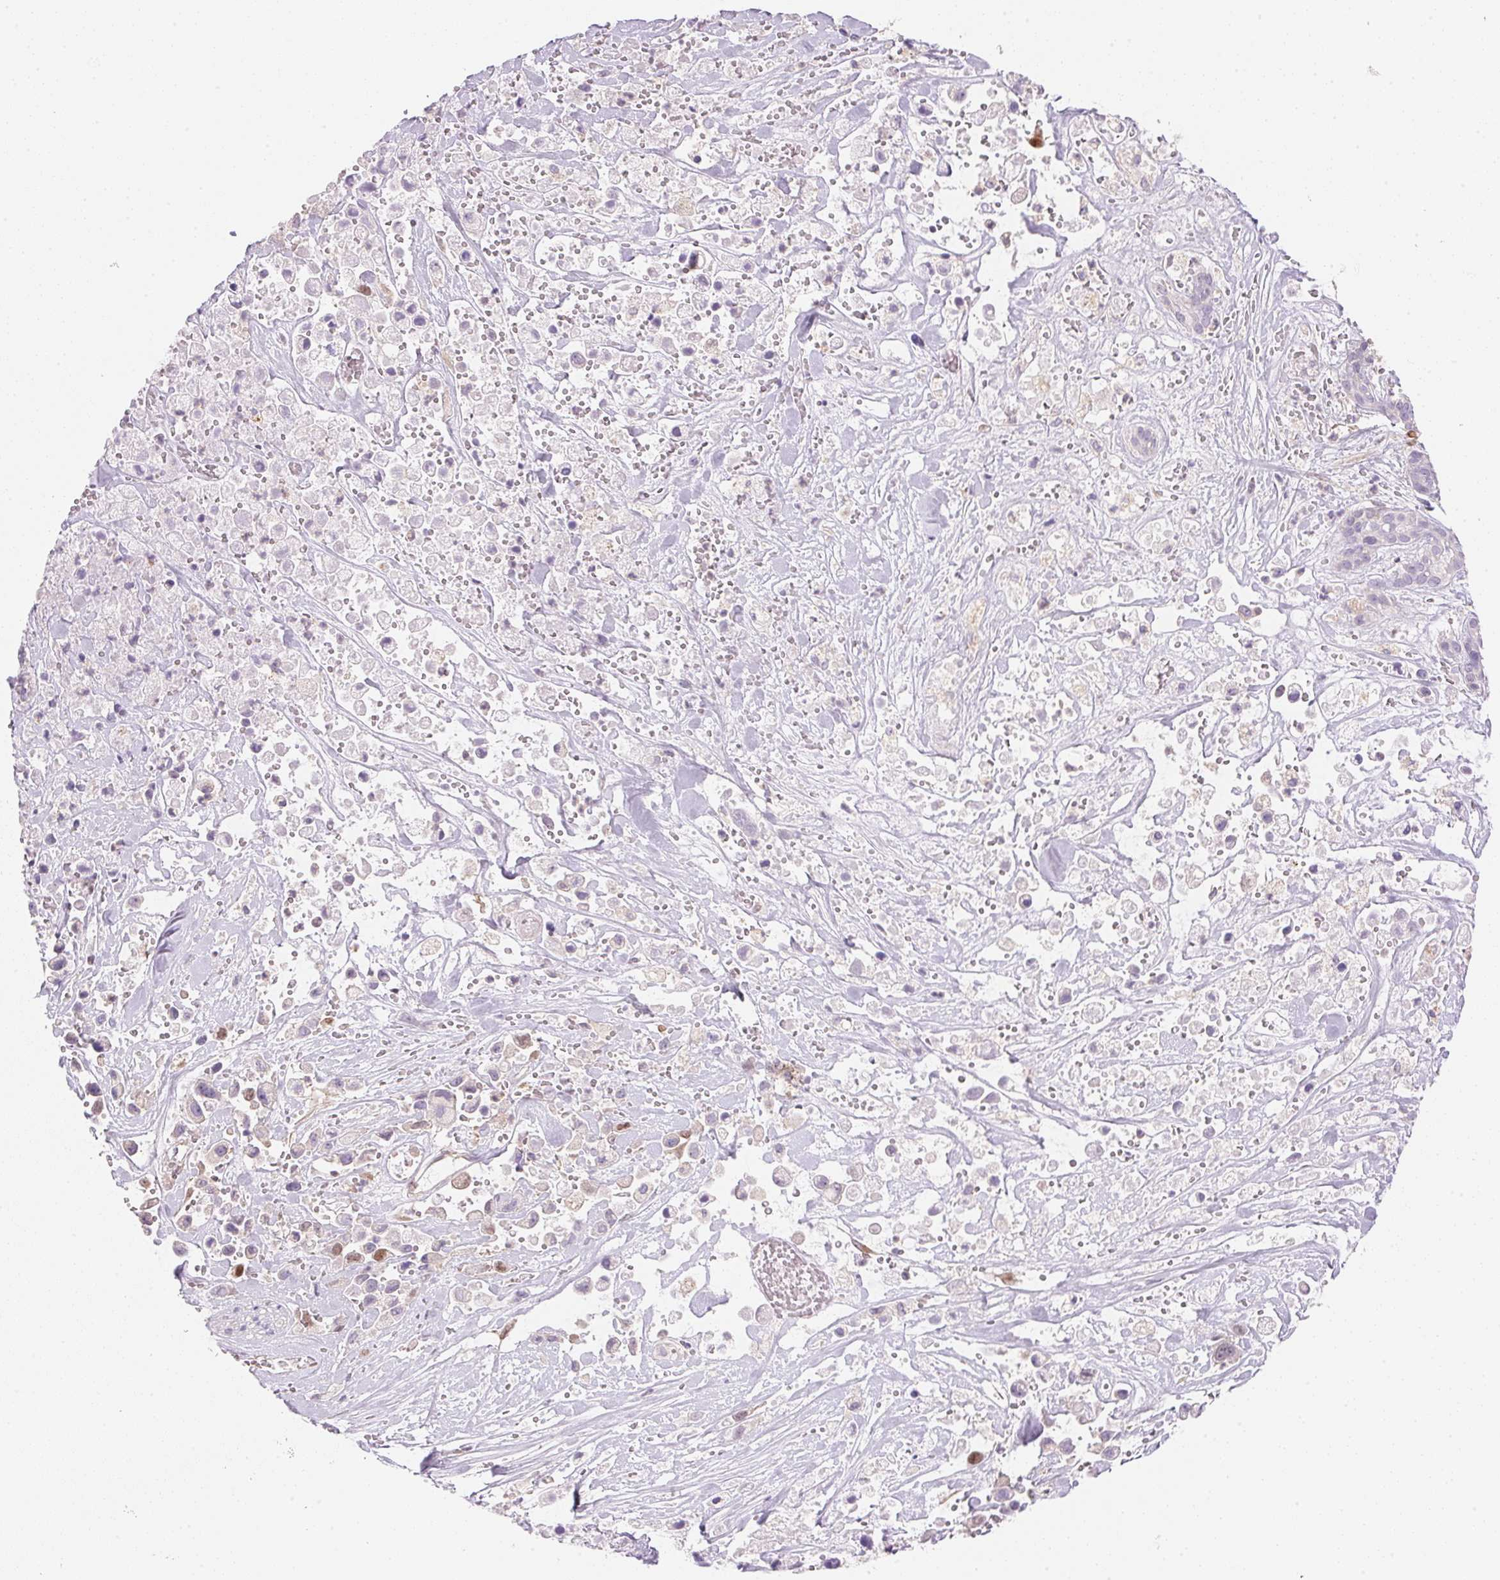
{"staining": {"intensity": "negative", "quantity": "none", "location": "none"}, "tissue": "pancreatic cancer", "cell_type": "Tumor cells", "image_type": "cancer", "snomed": [{"axis": "morphology", "description": "Adenocarcinoma, NOS"}, {"axis": "topography", "description": "Pancreas"}], "caption": "High magnification brightfield microscopy of pancreatic cancer (adenocarcinoma) stained with DAB (brown) and counterstained with hematoxylin (blue): tumor cells show no significant expression. (Stains: DAB (3,3'-diaminobenzidine) immunohistochemistry (IHC) with hematoxylin counter stain, Microscopy: brightfield microscopy at high magnification).", "gene": "SMTN", "patient": {"sex": "male", "age": 44}}